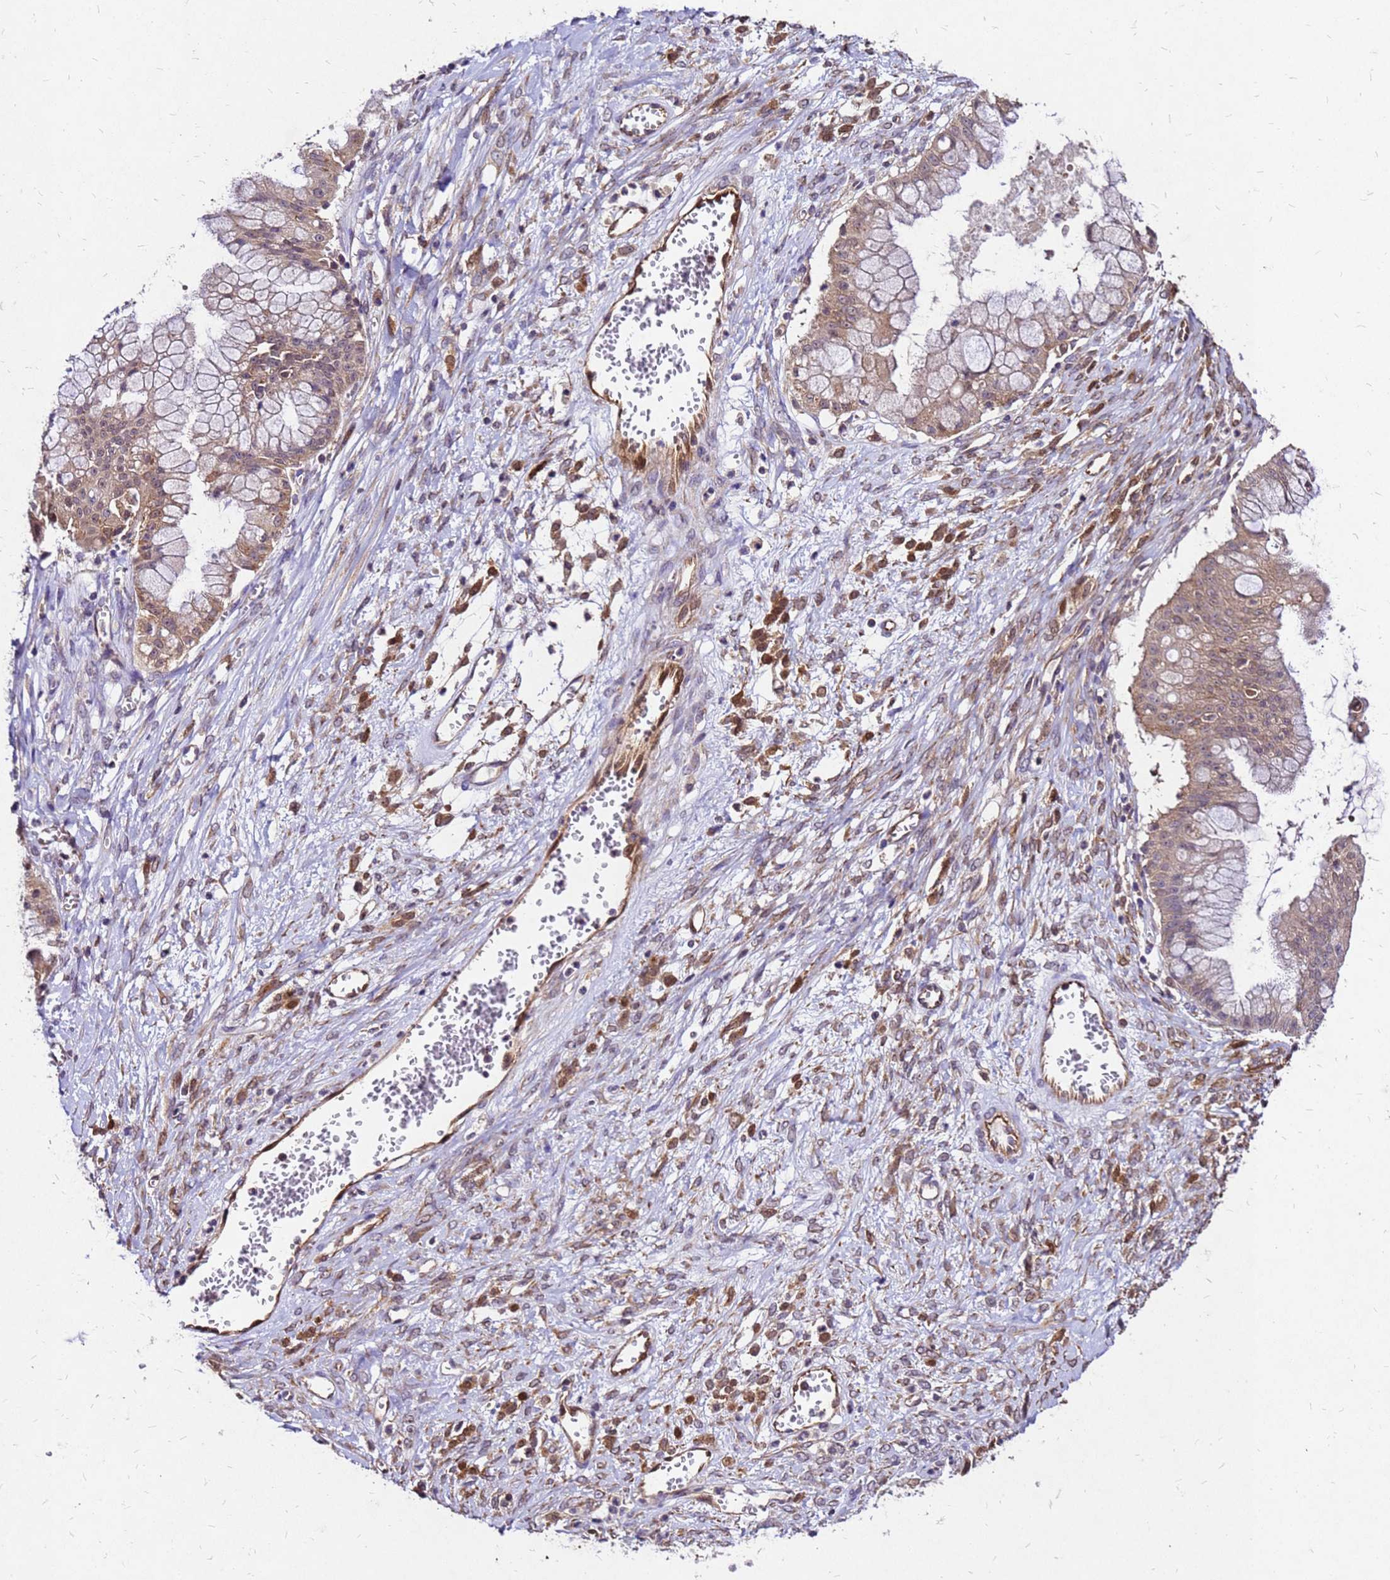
{"staining": {"intensity": "moderate", "quantity": ">75%", "location": "cytoplasmic/membranous"}, "tissue": "ovarian cancer", "cell_type": "Tumor cells", "image_type": "cancer", "snomed": [{"axis": "morphology", "description": "Cystadenocarcinoma, mucinous, NOS"}, {"axis": "topography", "description": "Ovary"}], "caption": "The histopathology image exhibits staining of ovarian cancer, revealing moderate cytoplasmic/membranous protein staining (brown color) within tumor cells. The staining is performed using DAB (3,3'-diaminobenzidine) brown chromogen to label protein expression. The nuclei are counter-stained blue using hematoxylin.", "gene": "DUSP23", "patient": {"sex": "female", "age": 70}}